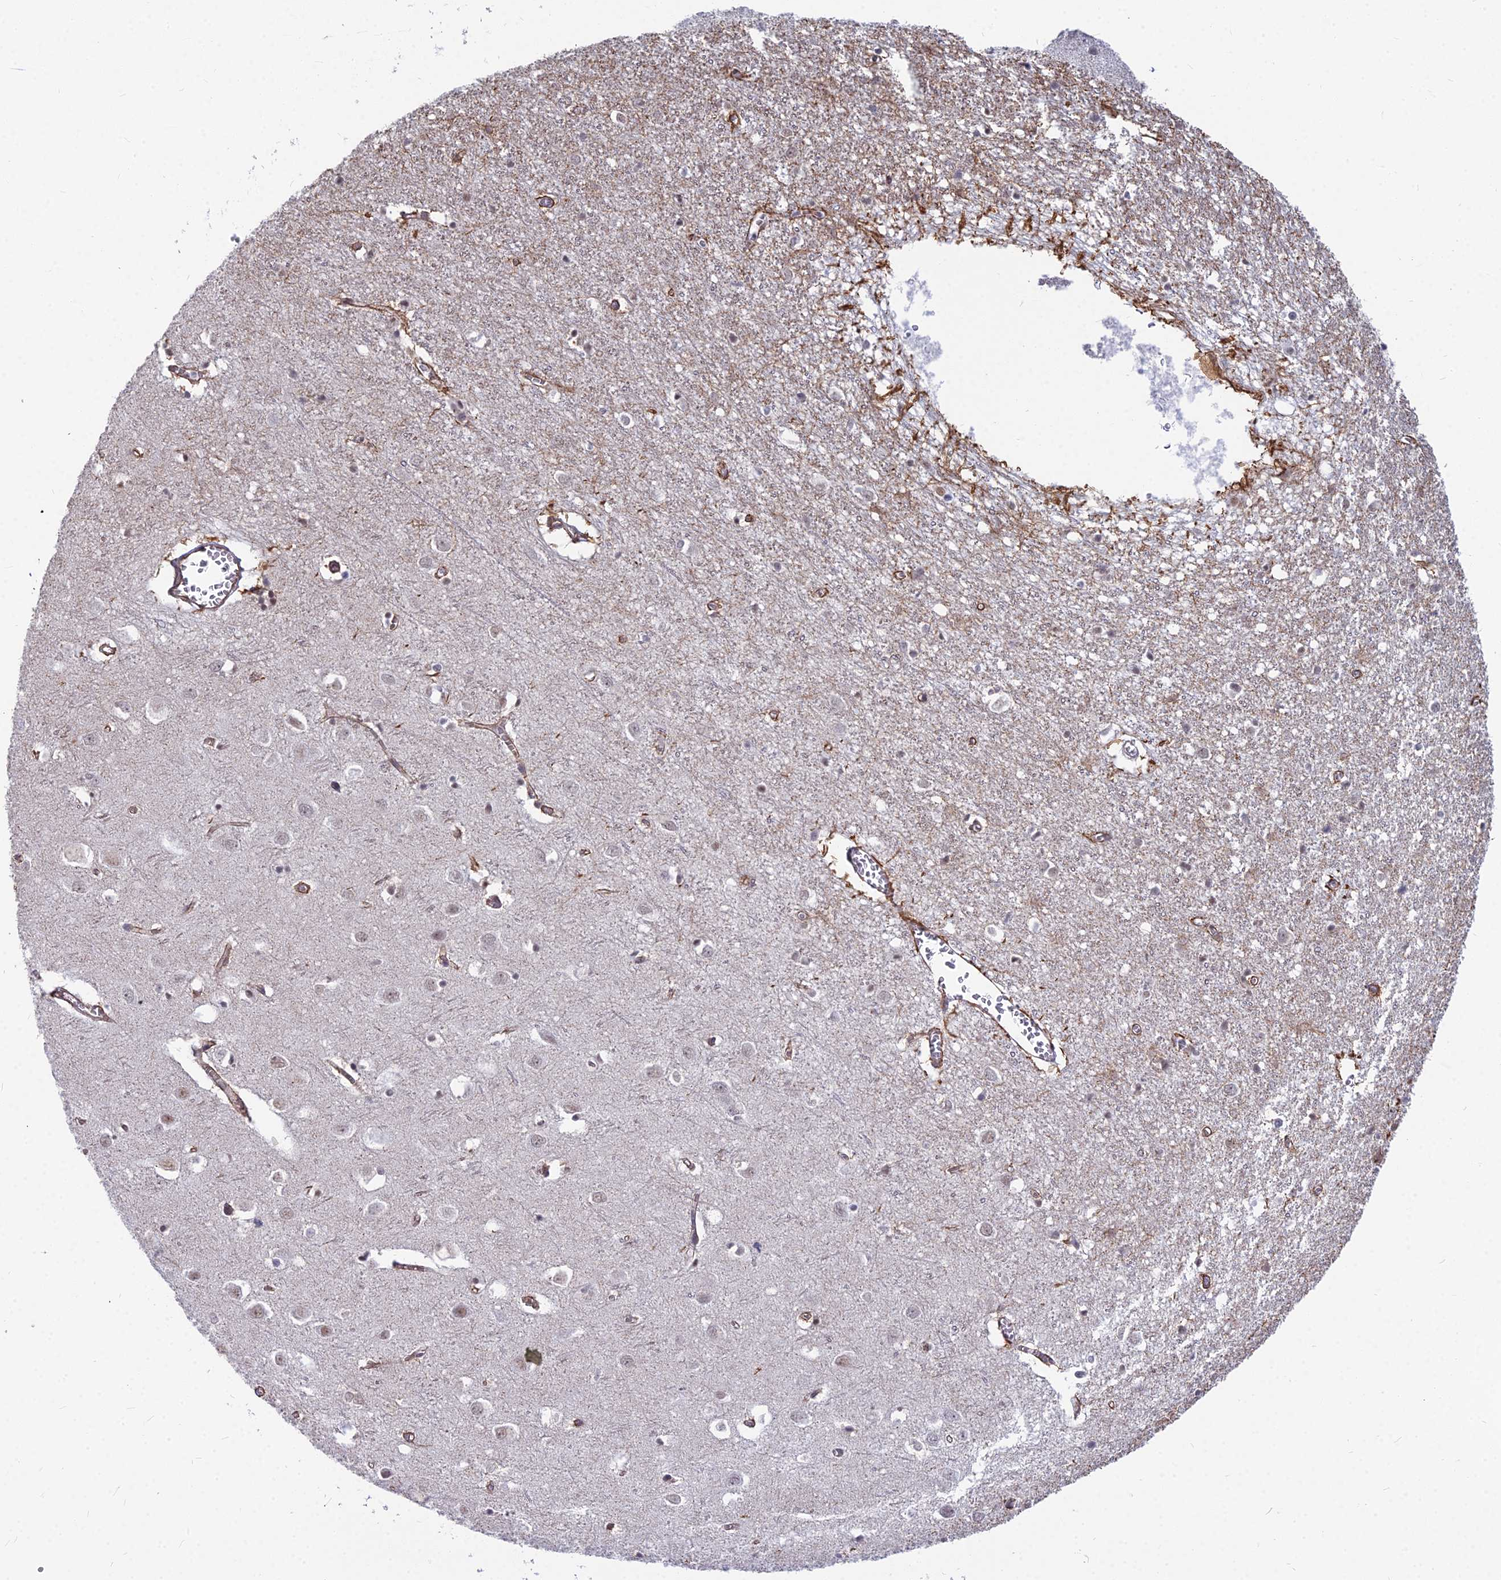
{"staining": {"intensity": "moderate", "quantity": ">75%", "location": "cytoplasmic/membranous,nuclear"}, "tissue": "cerebral cortex", "cell_type": "Endothelial cells", "image_type": "normal", "snomed": [{"axis": "morphology", "description": "Normal tissue, NOS"}, {"axis": "topography", "description": "Cerebral cortex"}], "caption": "Immunohistochemistry of unremarkable cerebral cortex reveals medium levels of moderate cytoplasmic/membranous,nuclear staining in about >75% of endothelial cells.", "gene": "YJU2", "patient": {"sex": "female", "age": 64}}